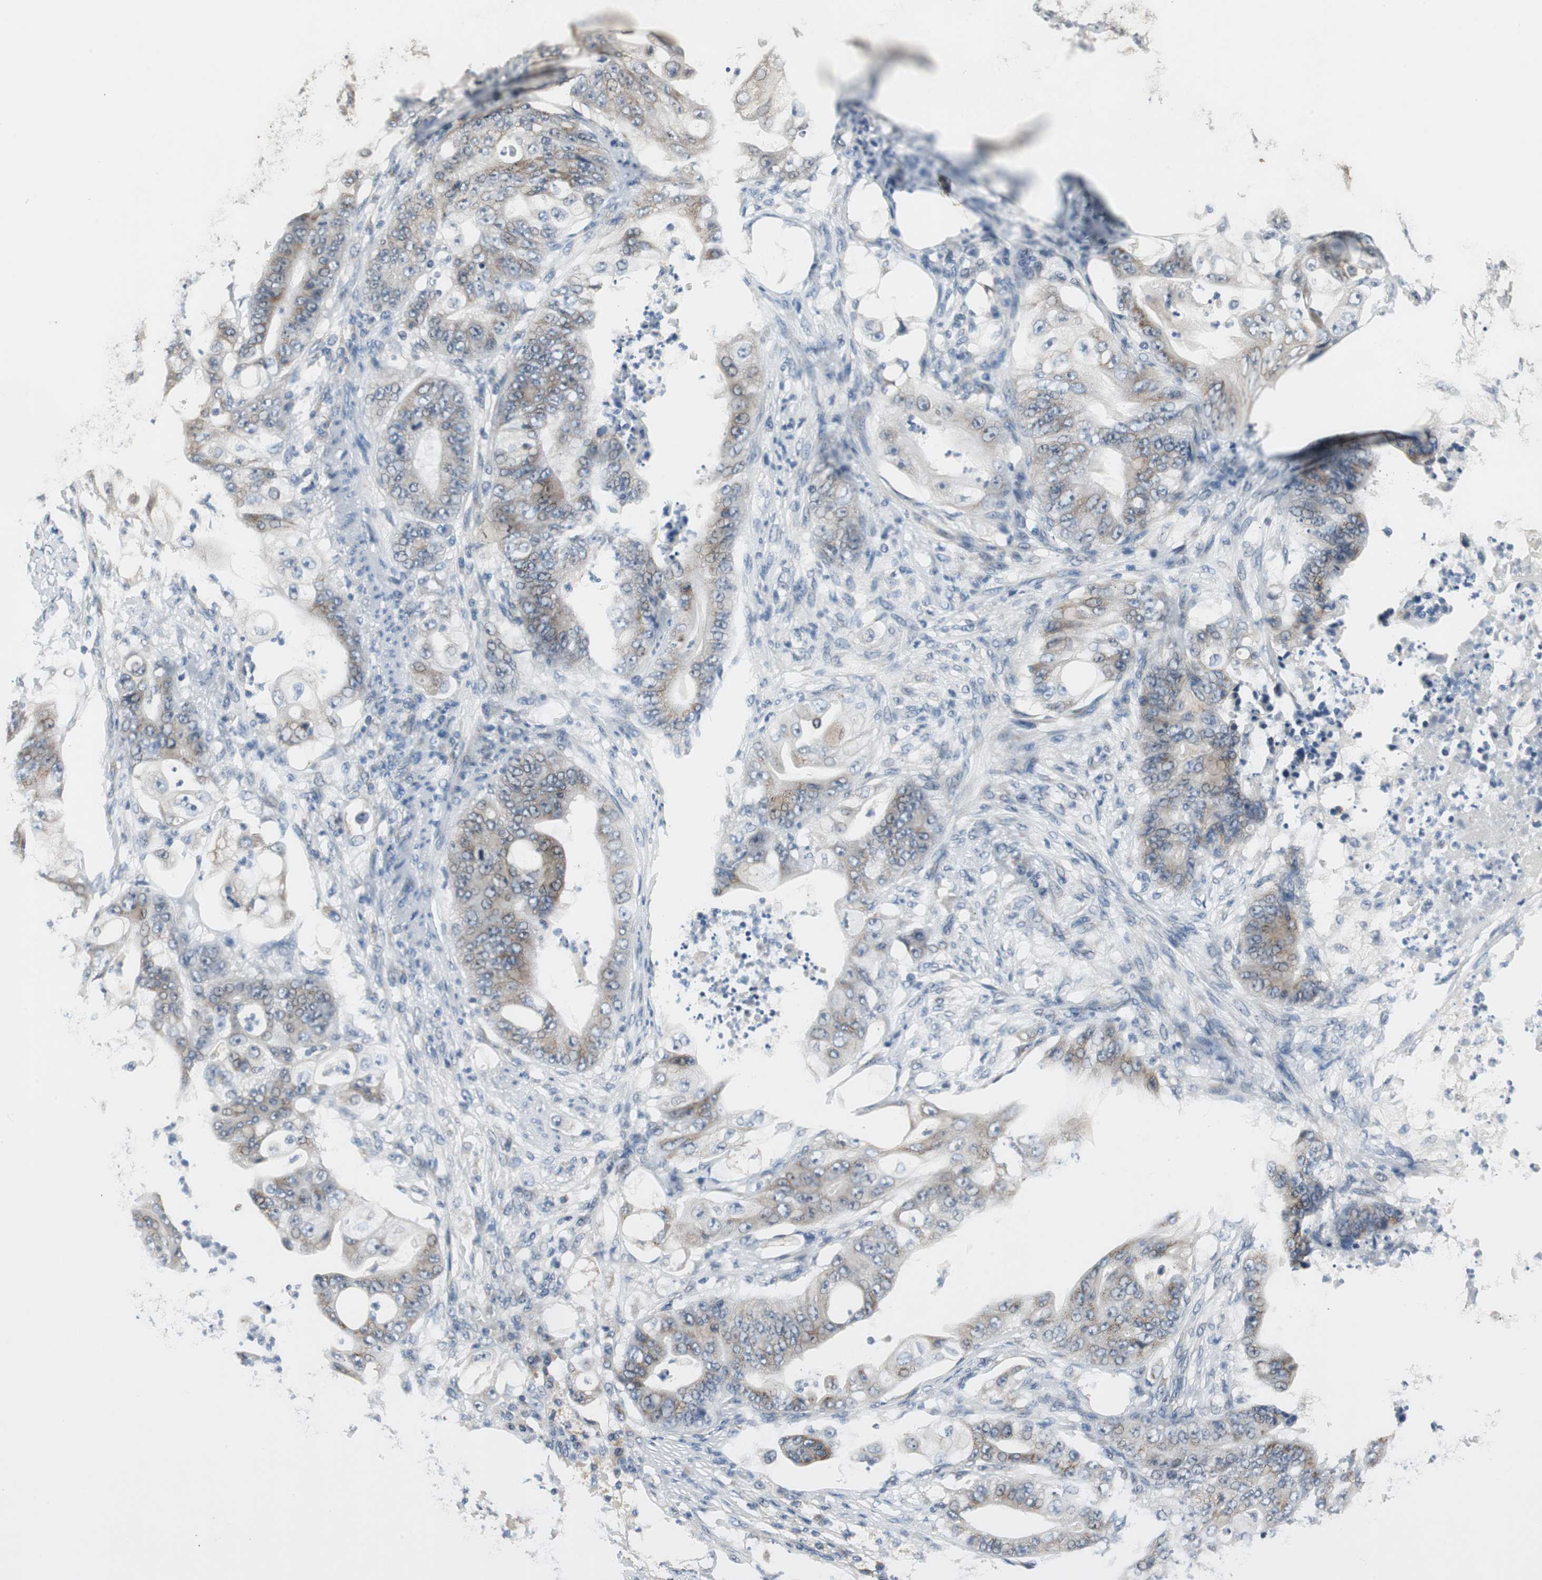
{"staining": {"intensity": "weak", "quantity": "25%-75%", "location": "cytoplasmic/membranous"}, "tissue": "stomach cancer", "cell_type": "Tumor cells", "image_type": "cancer", "snomed": [{"axis": "morphology", "description": "Adenocarcinoma, NOS"}, {"axis": "topography", "description": "Stomach"}], "caption": "Protein analysis of stomach cancer (adenocarcinoma) tissue exhibits weak cytoplasmic/membranous staining in approximately 25%-75% of tumor cells.", "gene": "PLAA", "patient": {"sex": "female", "age": 73}}